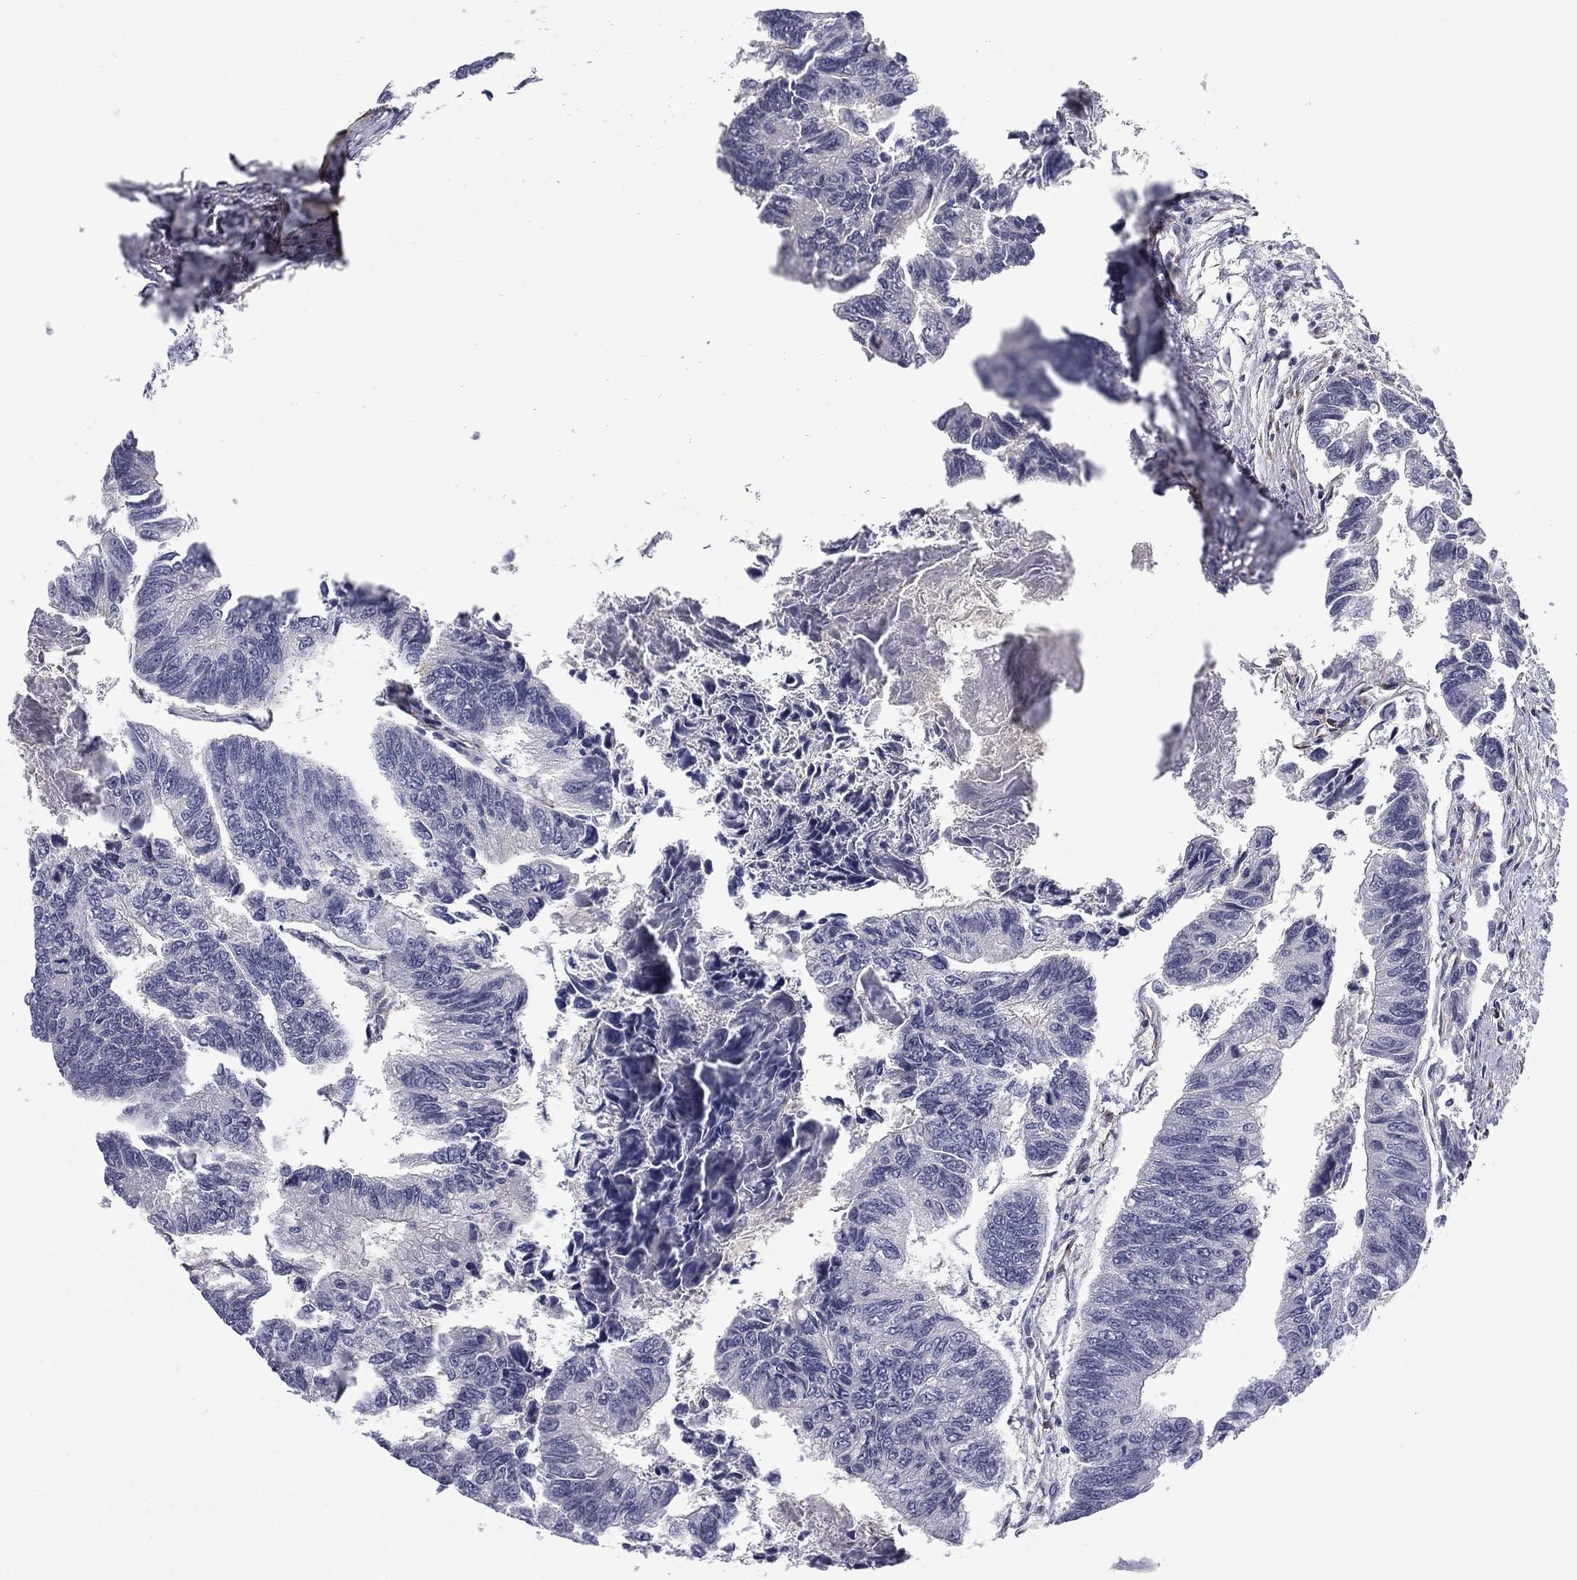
{"staining": {"intensity": "negative", "quantity": "none", "location": "none"}, "tissue": "colorectal cancer", "cell_type": "Tumor cells", "image_type": "cancer", "snomed": [{"axis": "morphology", "description": "Adenocarcinoma, NOS"}, {"axis": "topography", "description": "Colon"}], "caption": "An immunohistochemistry (IHC) photomicrograph of colorectal cancer is shown. There is no staining in tumor cells of colorectal cancer.", "gene": "SCUBE1", "patient": {"sex": "female", "age": 65}}